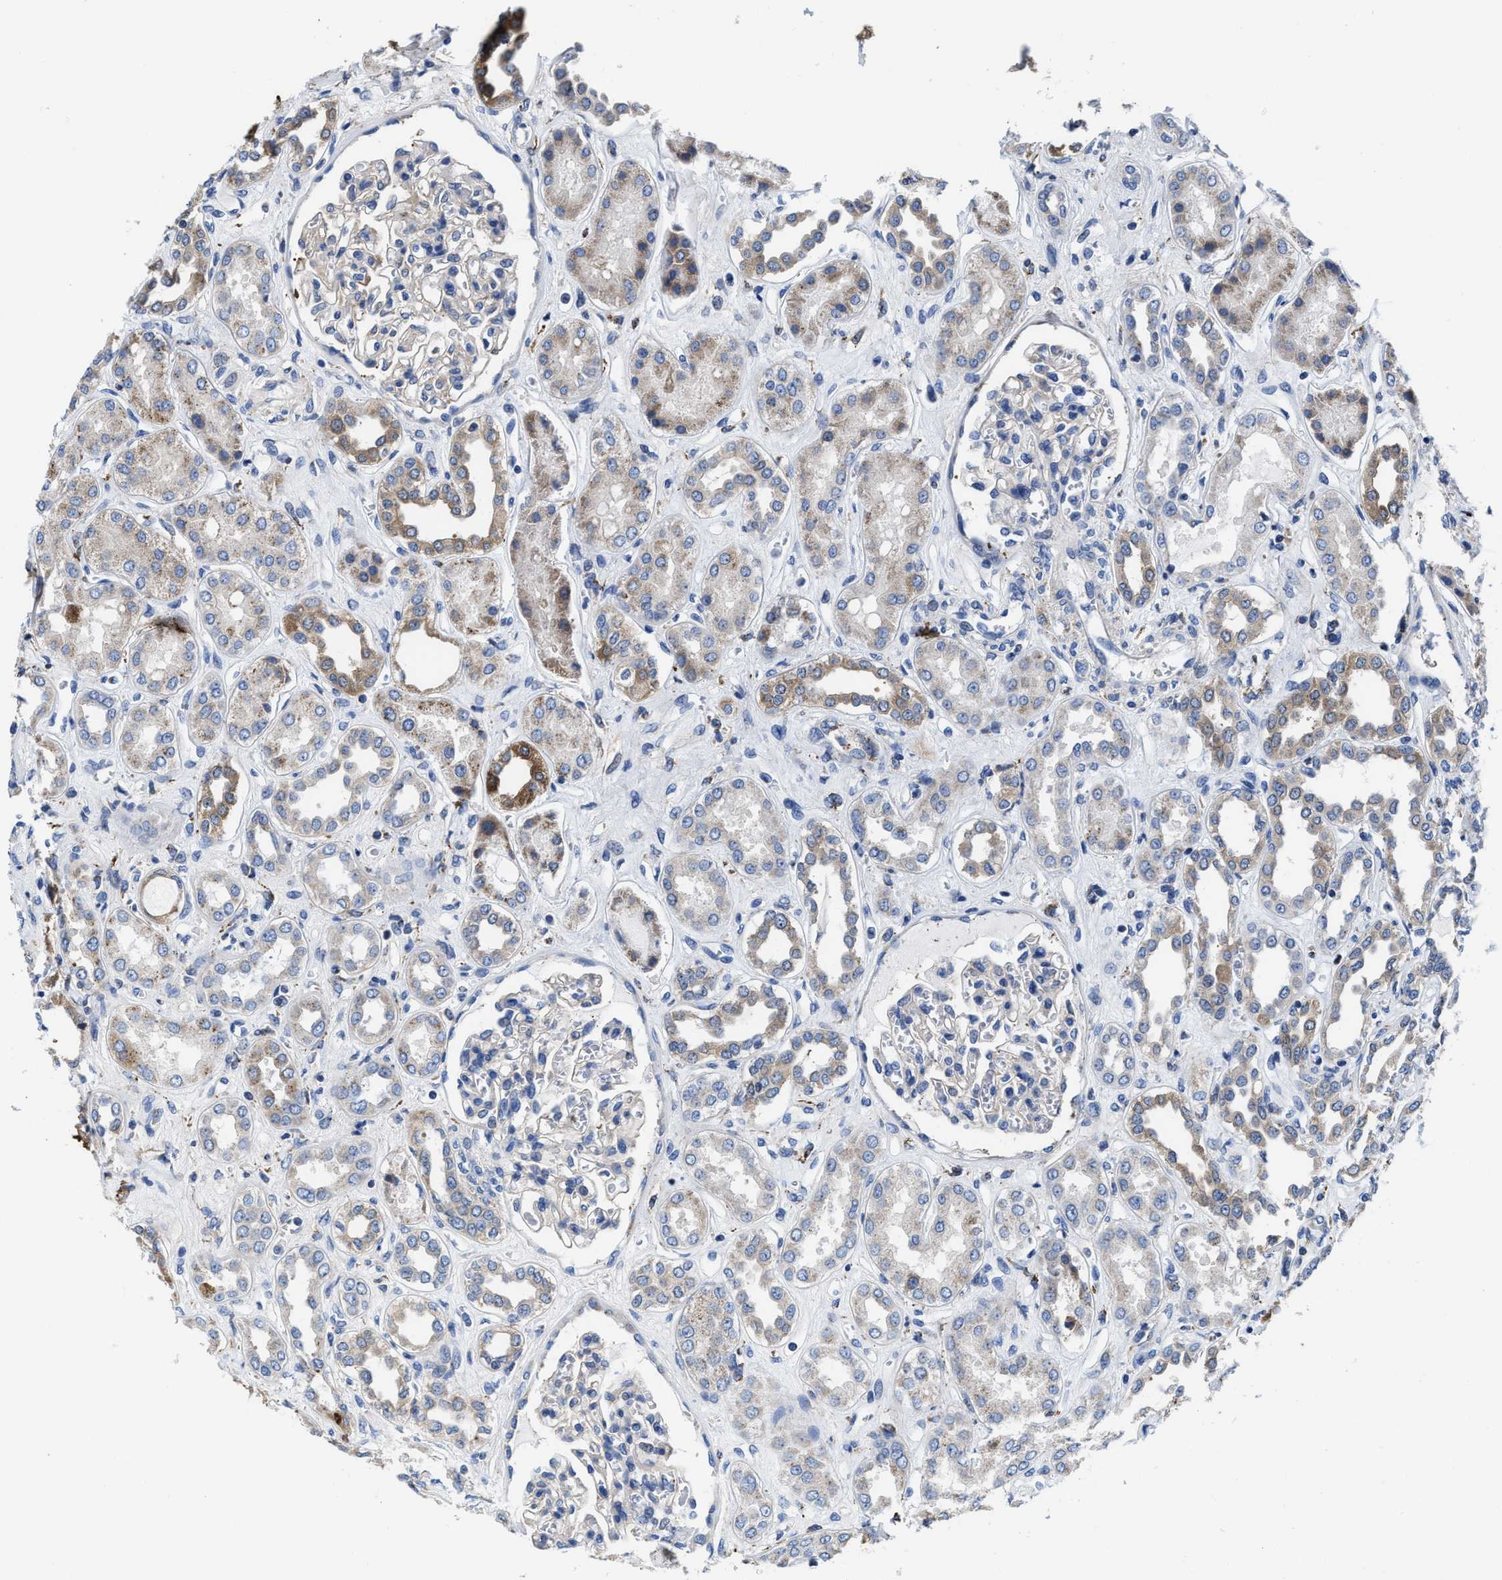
{"staining": {"intensity": "weak", "quantity": "<25%", "location": "cytoplasmic/membranous"}, "tissue": "kidney", "cell_type": "Cells in glomeruli", "image_type": "normal", "snomed": [{"axis": "morphology", "description": "Normal tissue, NOS"}, {"axis": "topography", "description": "Kidney"}], "caption": "An image of kidney stained for a protein shows no brown staining in cells in glomeruli. (Stains: DAB (3,3'-diaminobenzidine) immunohistochemistry with hematoxylin counter stain, Microscopy: brightfield microscopy at high magnification).", "gene": "TMEM30A", "patient": {"sex": "male", "age": 59}}